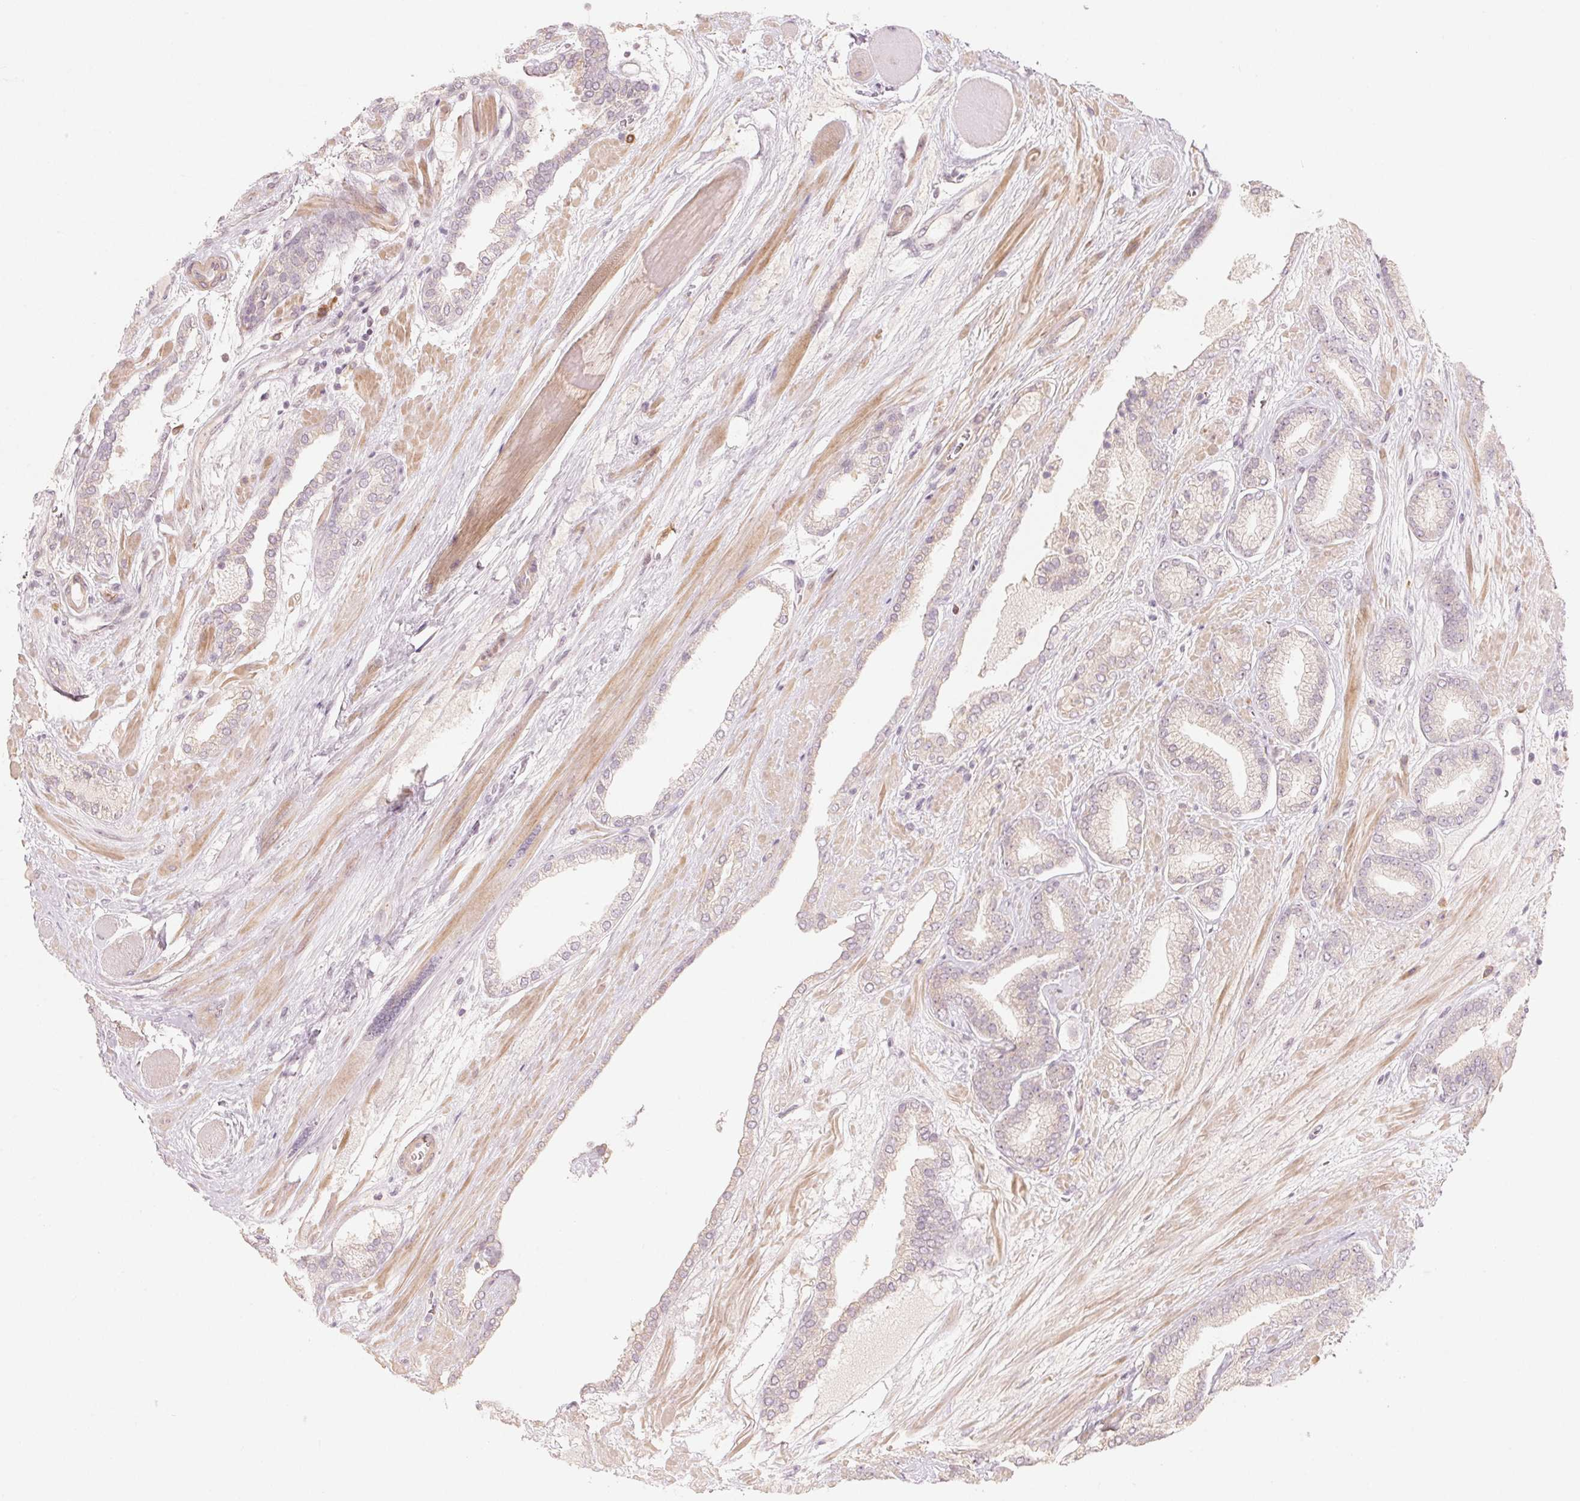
{"staining": {"intensity": "negative", "quantity": "none", "location": "none"}, "tissue": "prostate cancer", "cell_type": "Tumor cells", "image_type": "cancer", "snomed": [{"axis": "morphology", "description": "Adenocarcinoma, High grade"}, {"axis": "topography", "description": "Prostate"}], "caption": "IHC photomicrograph of prostate adenocarcinoma (high-grade) stained for a protein (brown), which demonstrates no expression in tumor cells.", "gene": "DENND2C", "patient": {"sex": "male", "age": 56}}